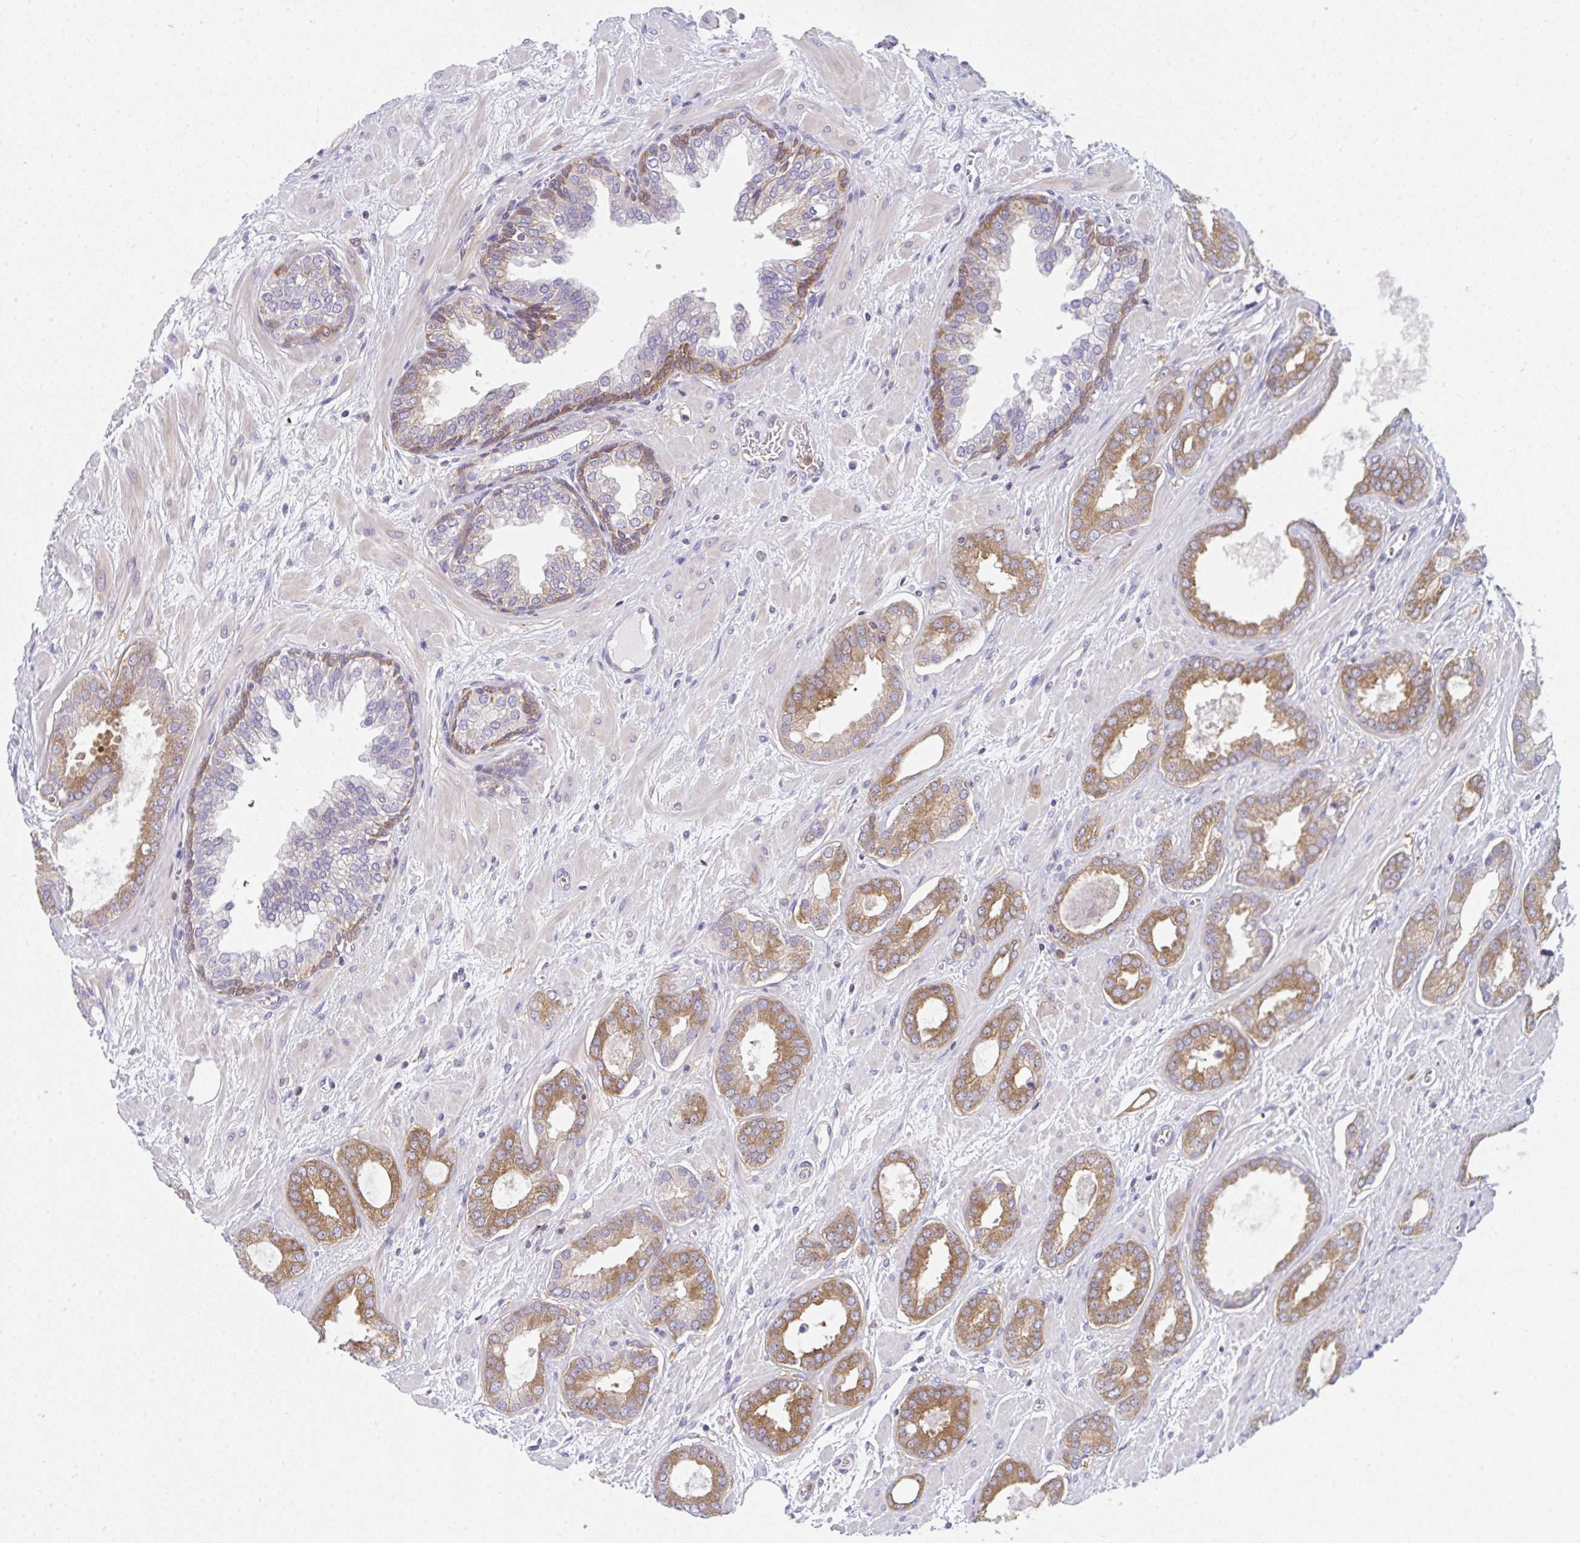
{"staining": {"intensity": "moderate", "quantity": ">75%", "location": "cytoplasmic/membranous"}, "tissue": "prostate cancer", "cell_type": "Tumor cells", "image_type": "cancer", "snomed": [{"axis": "morphology", "description": "Adenocarcinoma, High grade"}, {"axis": "topography", "description": "Prostate"}], "caption": "A brown stain shows moderate cytoplasmic/membranous staining of a protein in human prostate cancer (high-grade adenocarcinoma) tumor cells.", "gene": "SLC30A6", "patient": {"sex": "male", "age": 58}}